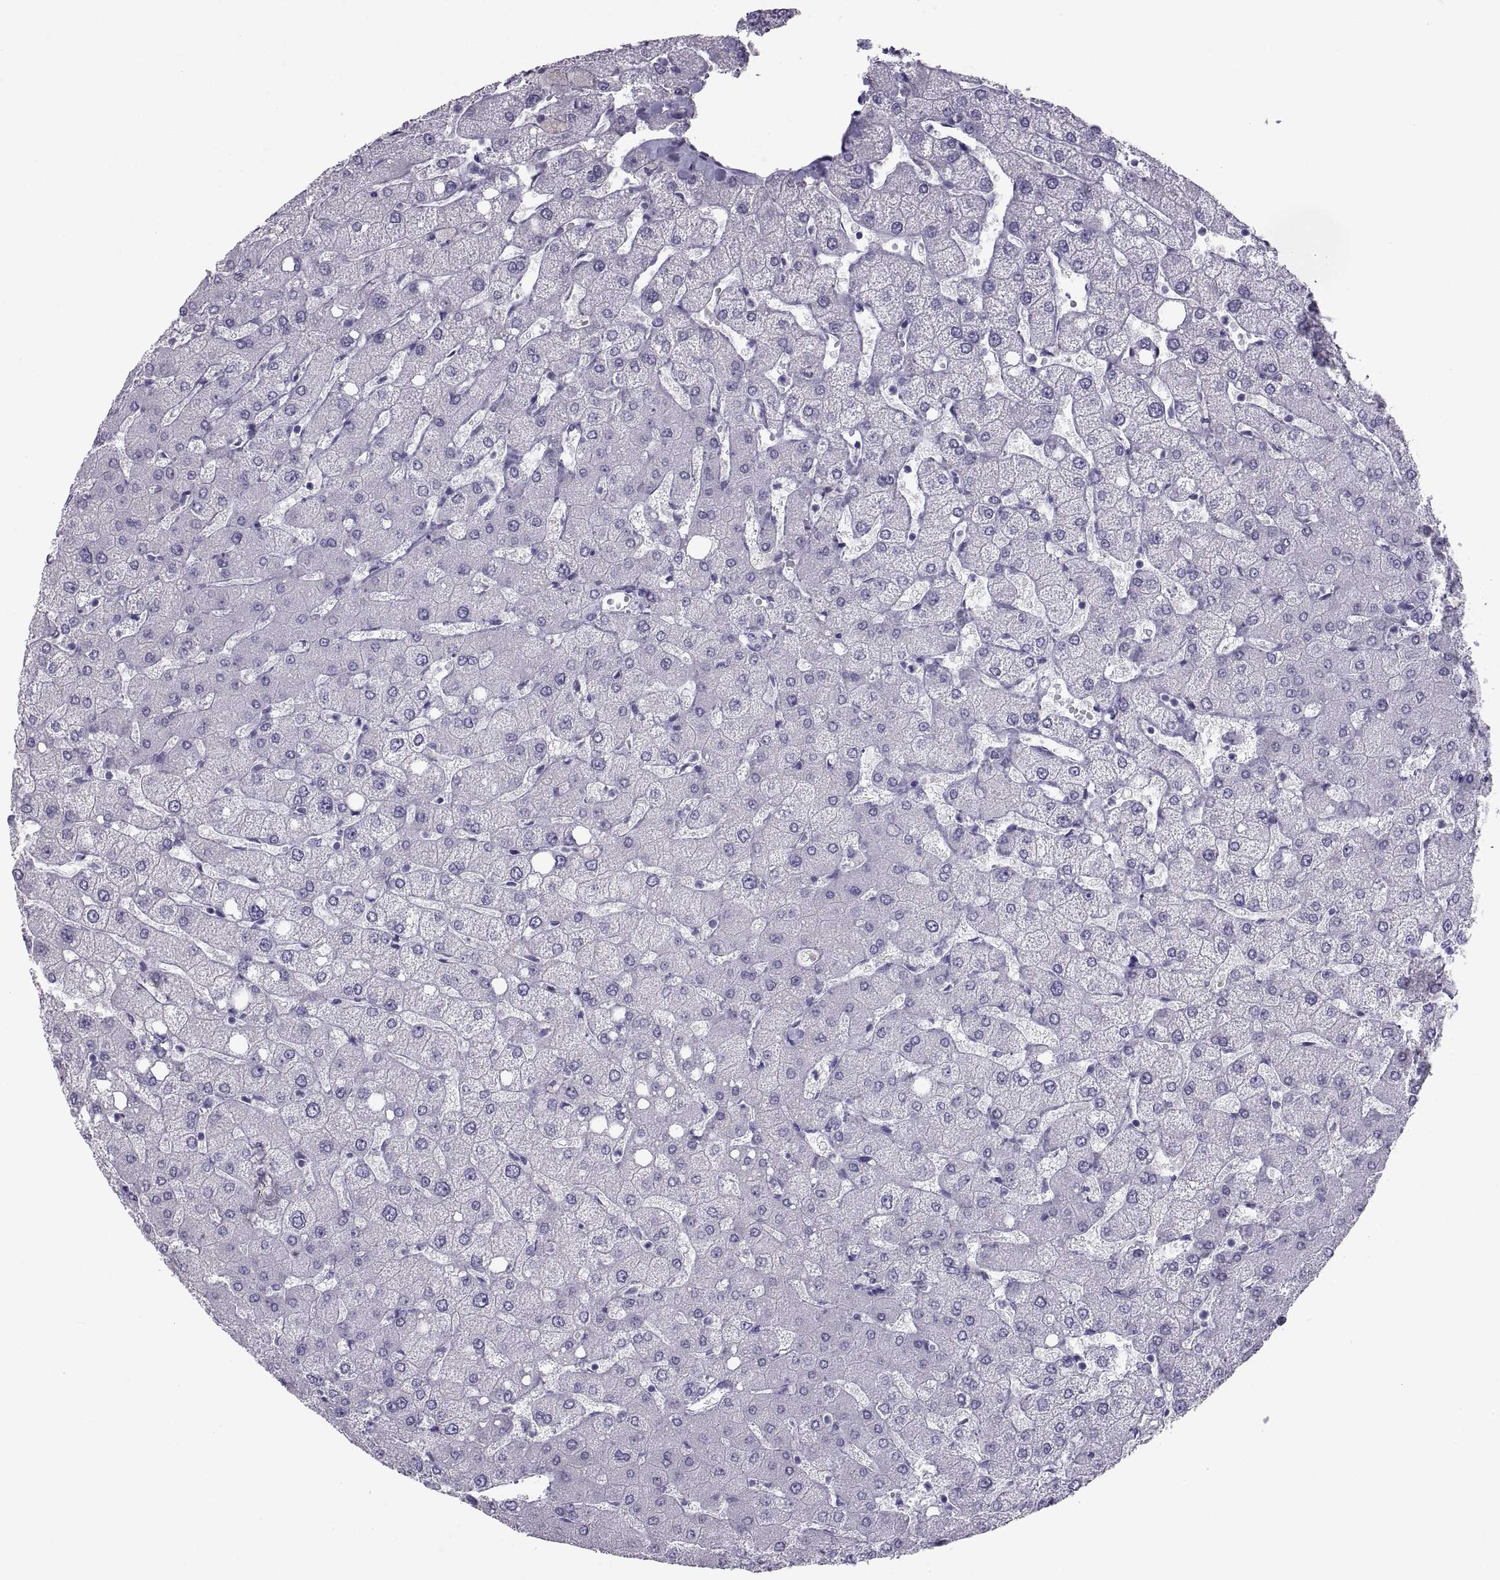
{"staining": {"intensity": "negative", "quantity": "none", "location": "none"}, "tissue": "liver", "cell_type": "Cholangiocytes", "image_type": "normal", "snomed": [{"axis": "morphology", "description": "Normal tissue, NOS"}, {"axis": "topography", "description": "Liver"}], "caption": "A high-resolution photomicrograph shows IHC staining of normal liver, which exhibits no significant staining in cholangiocytes.", "gene": "PCSK1N", "patient": {"sex": "female", "age": 54}}